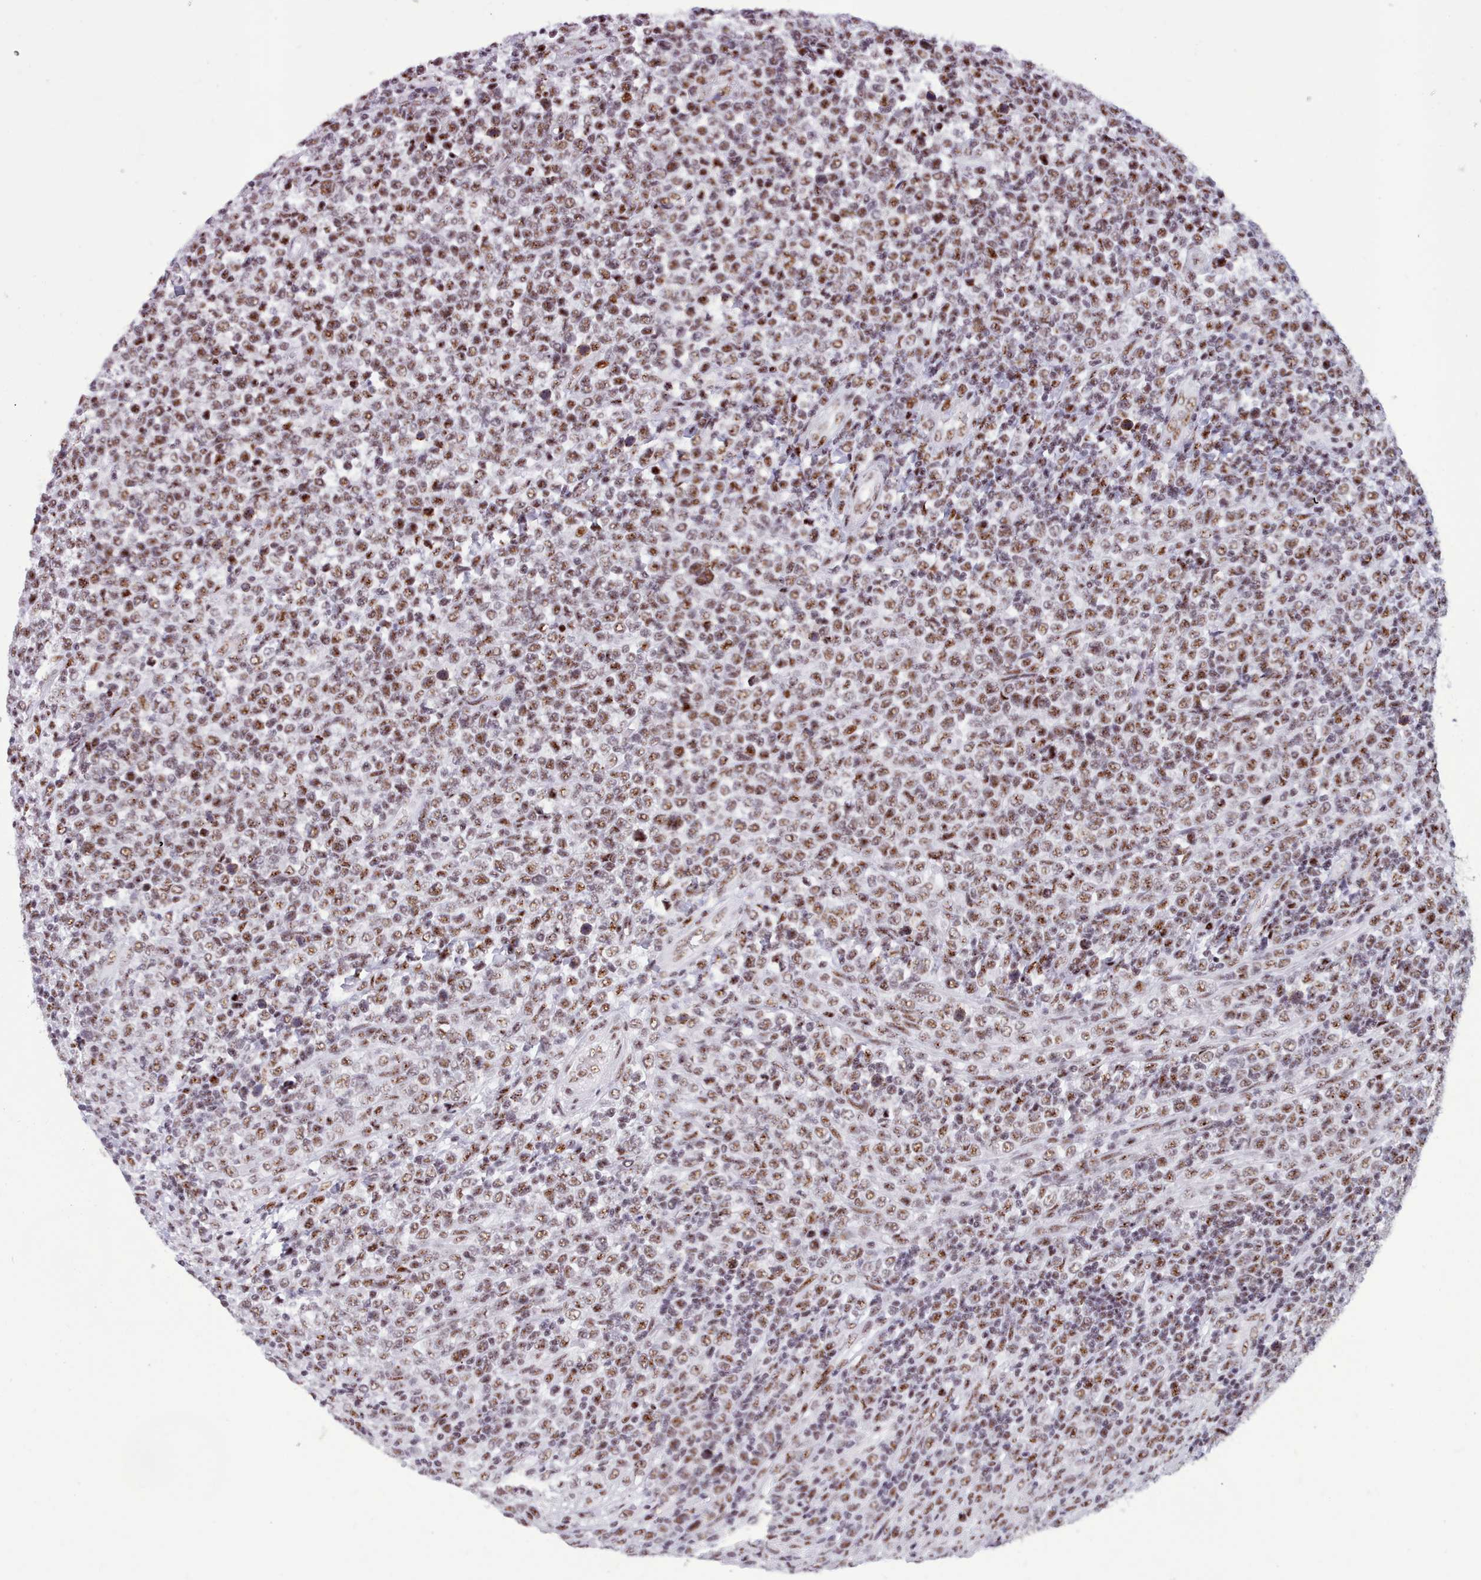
{"staining": {"intensity": "moderate", "quantity": ">75%", "location": "nuclear"}, "tissue": "lymphoma", "cell_type": "Tumor cells", "image_type": "cancer", "snomed": [{"axis": "morphology", "description": "Malignant lymphoma, non-Hodgkin's type, High grade"}, {"axis": "topography", "description": "Soft tissue"}], "caption": "Immunohistochemistry (IHC) of human high-grade malignant lymphoma, non-Hodgkin's type displays medium levels of moderate nuclear staining in about >75% of tumor cells.", "gene": "TMEM35B", "patient": {"sex": "female", "age": 56}}